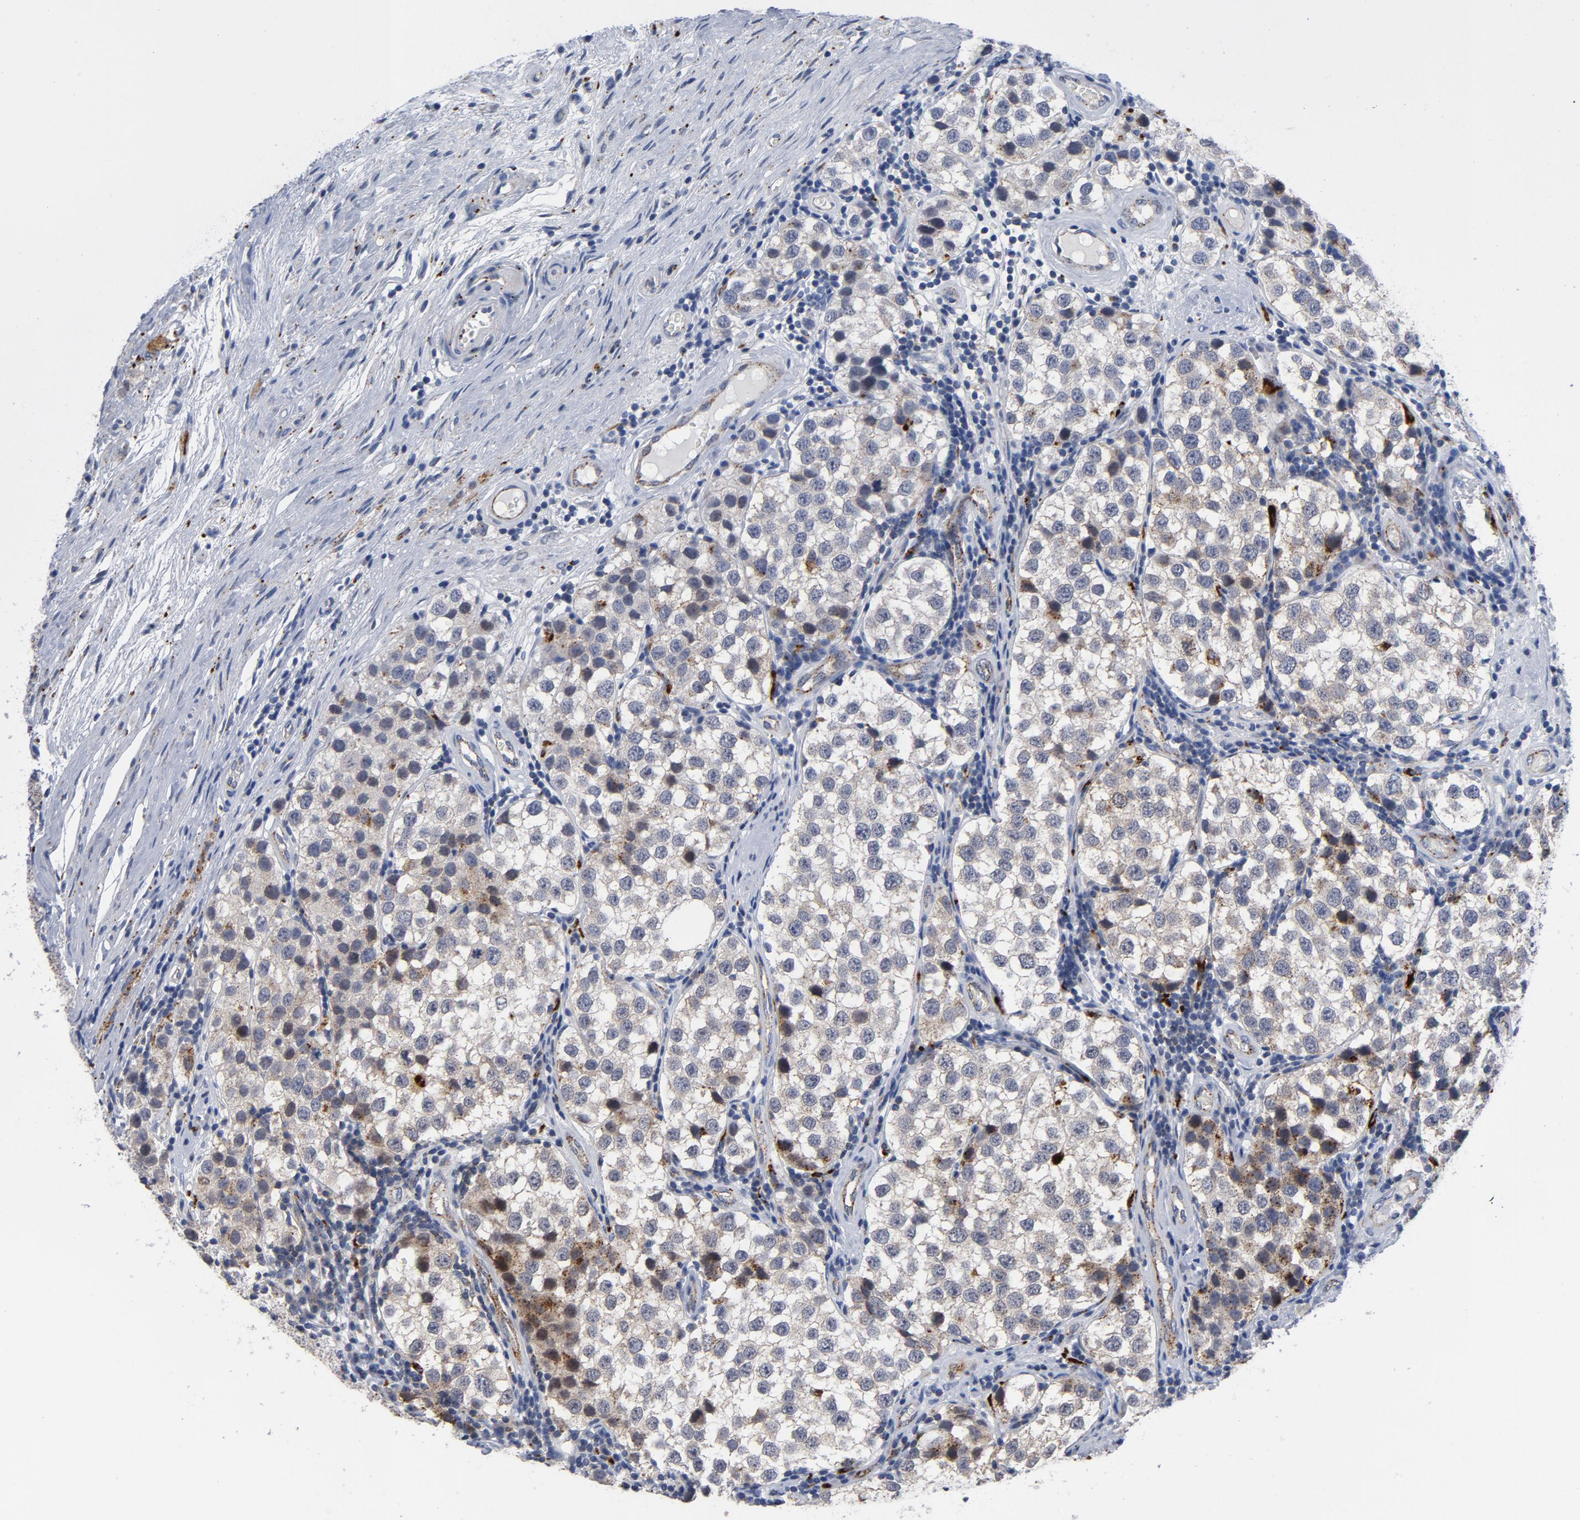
{"staining": {"intensity": "moderate", "quantity": "25%-75%", "location": "cytoplasmic/membranous"}, "tissue": "testis cancer", "cell_type": "Tumor cells", "image_type": "cancer", "snomed": [{"axis": "morphology", "description": "Seminoma, NOS"}, {"axis": "topography", "description": "Testis"}], "caption": "Brown immunohistochemical staining in seminoma (testis) exhibits moderate cytoplasmic/membranous positivity in approximately 25%-75% of tumor cells.", "gene": "AKT2", "patient": {"sex": "male", "age": 39}}